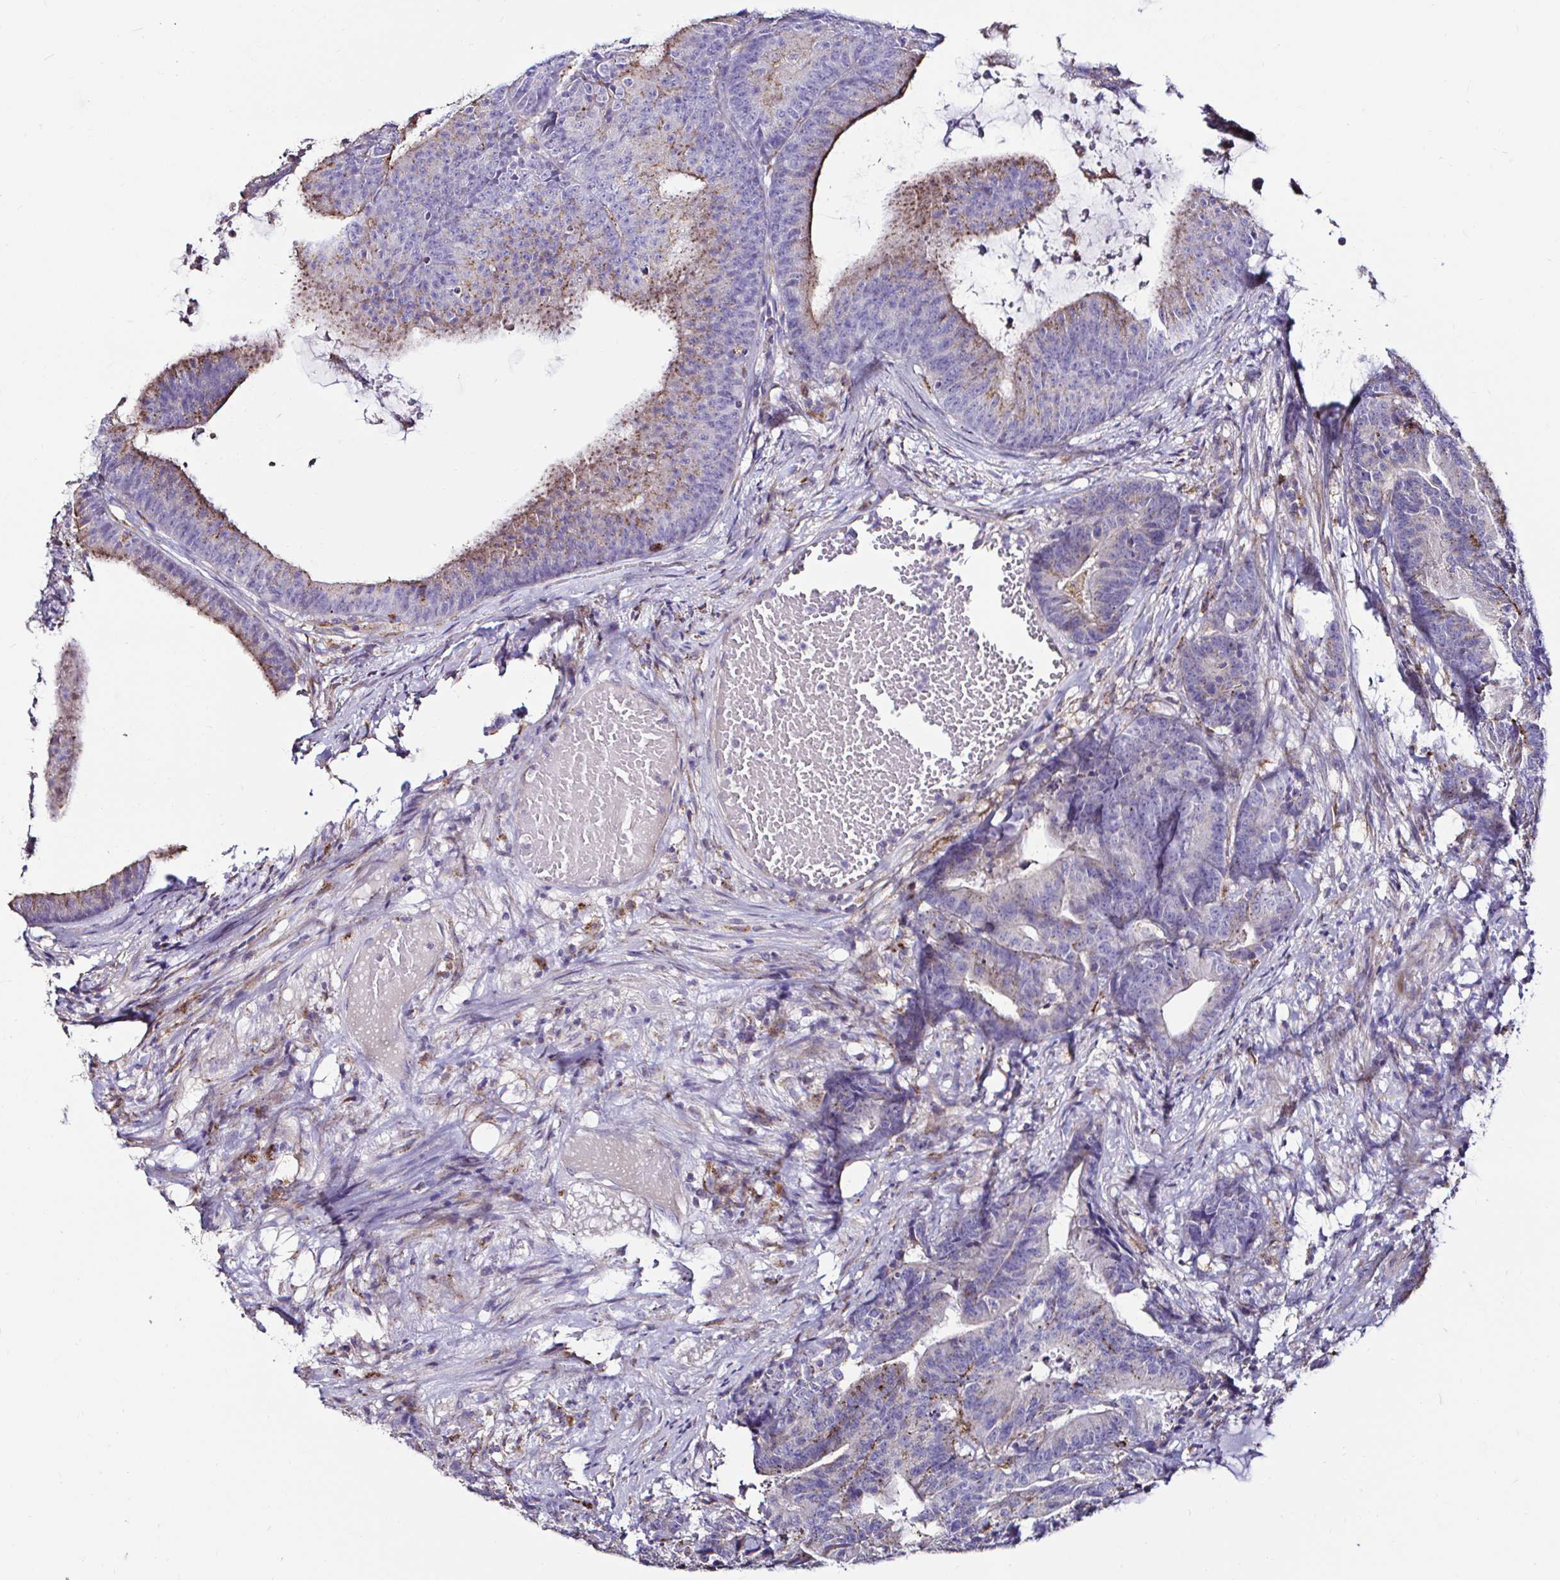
{"staining": {"intensity": "moderate", "quantity": "25%-75%", "location": "cytoplasmic/membranous"}, "tissue": "colorectal cancer", "cell_type": "Tumor cells", "image_type": "cancer", "snomed": [{"axis": "morphology", "description": "Adenocarcinoma, NOS"}, {"axis": "topography", "description": "Colon"}], "caption": "Immunohistochemistry photomicrograph of neoplastic tissue: human adenocarcinoma (colorectal) stained using IHC demonstrates medium levels of moderate protein expression localized specifically in the cytoplasmic/membranous of tumor cells, appearing as a cytoplasmic/membranous brown color.", "gene": "GALNS", "patient": {"sex": "female", "age": 78}}